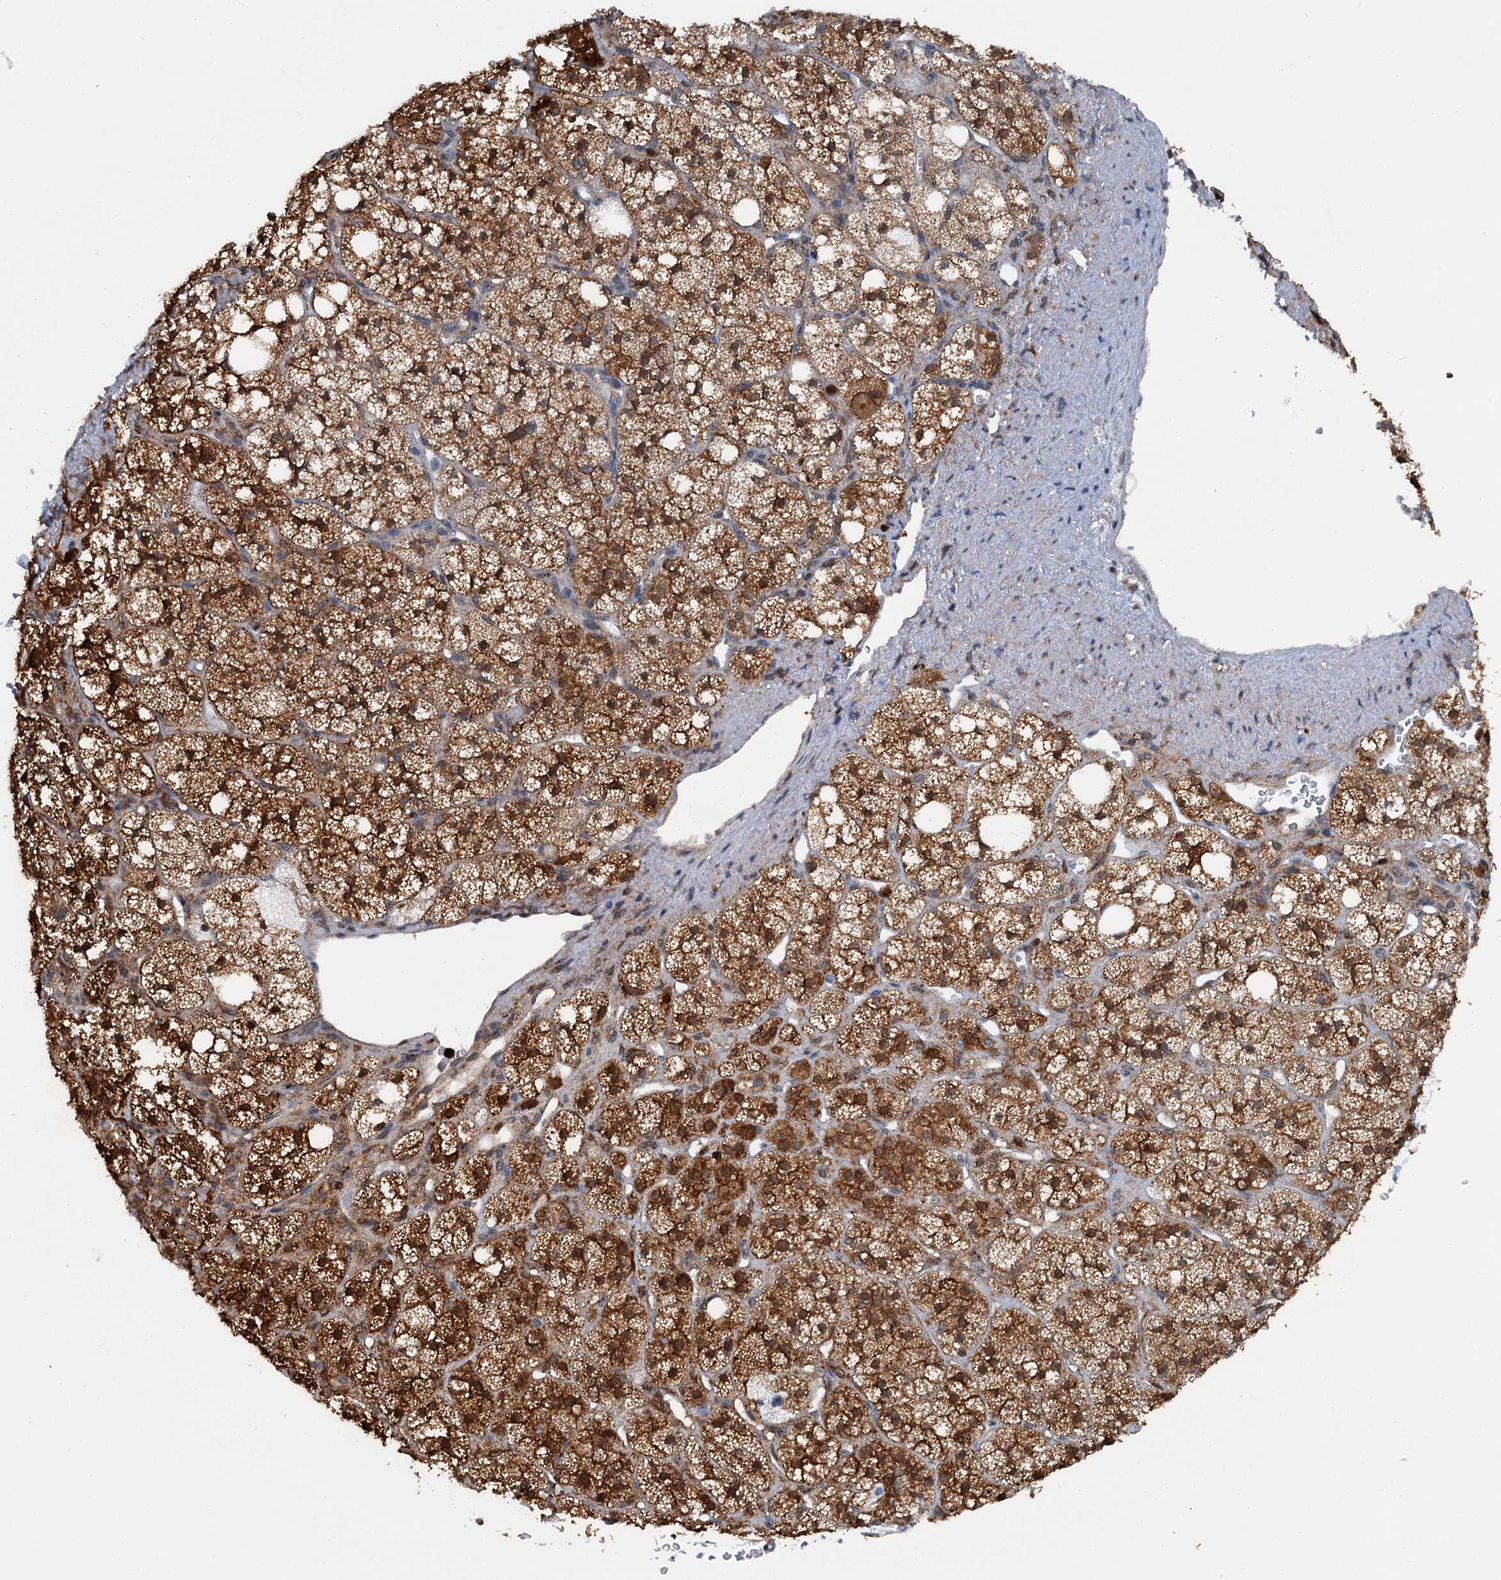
{"staining": {"intensity": "strong", "quantity": ">75%", "location": "cytoplasmic/membranous,nuclear"}, "tissue": "adrenal gland", "cell_type": "Glandular cells", "image_type": "normal", "snomed": [{"axis": "morphology", "description": "Normal tissue, NOS"}, {"axis": "topography", "description": "Adrenal gland"}], "caption": "Human adrenal gland stained for a protein (brown) reveals strong cytoplasmic/membranous,nuclear positive expression in approximately >75% of glandular cells.", "gene": "GPI", "patient": {"sex": "male", "age": 61}}